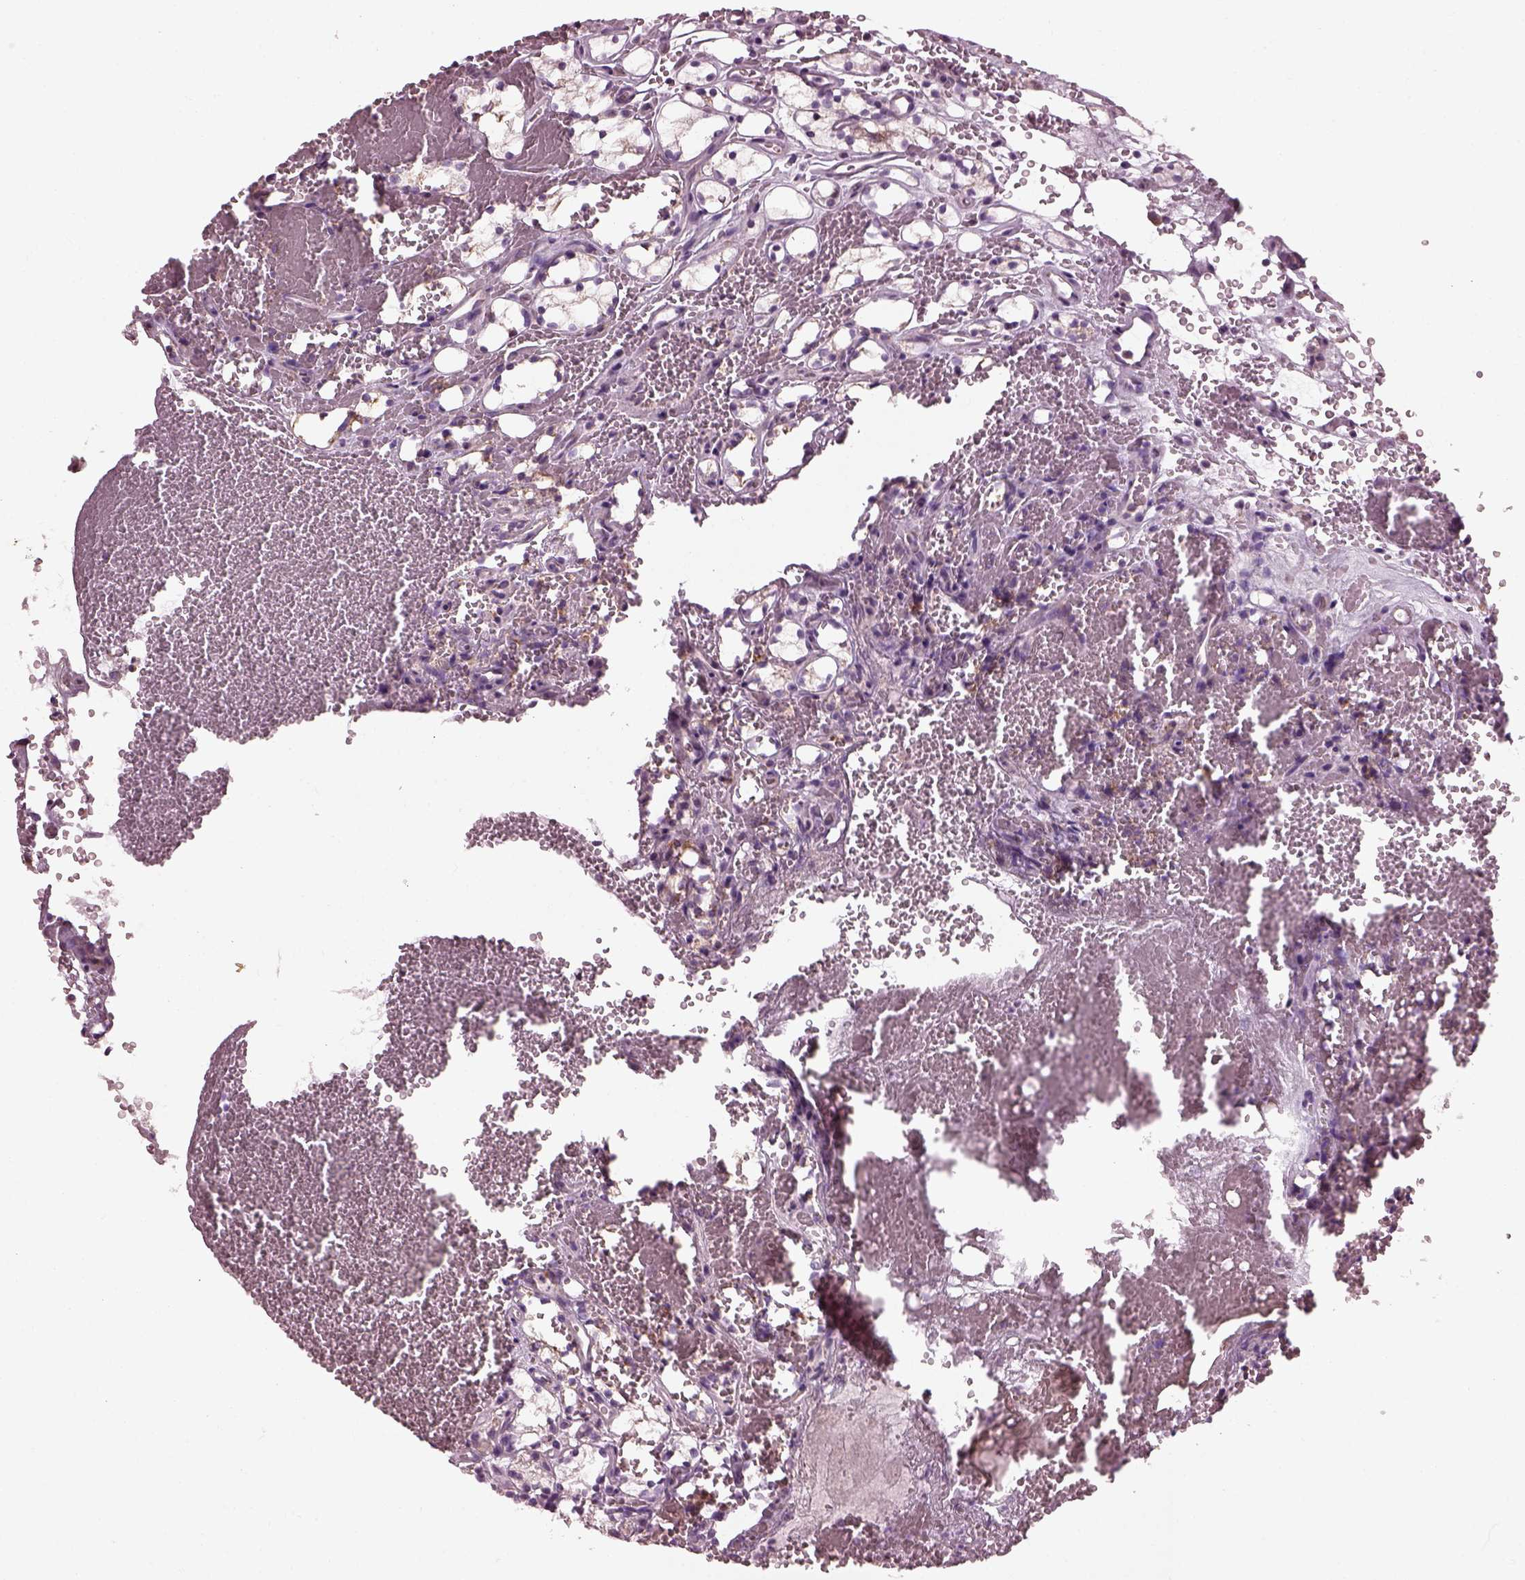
{"staining": {"intensity": "negative", "quantity": "none", "location": "none"}, "tissue": "renal cancer", "cell_type": "Tumor cells", "image_type": "cancer", "snomed": [{"axis": "morphology", "description": "Adenocarcinoma, NOS"}, {"axis": "topography", "description": "Kidney"}], "caption": "High power microscopy micrograph of an IHC histopathology image of renal cancer, revealing no significant expression in tumor cells.", "gene": "ATP5MF", "patient": {"sex": "female", "age": 69}}